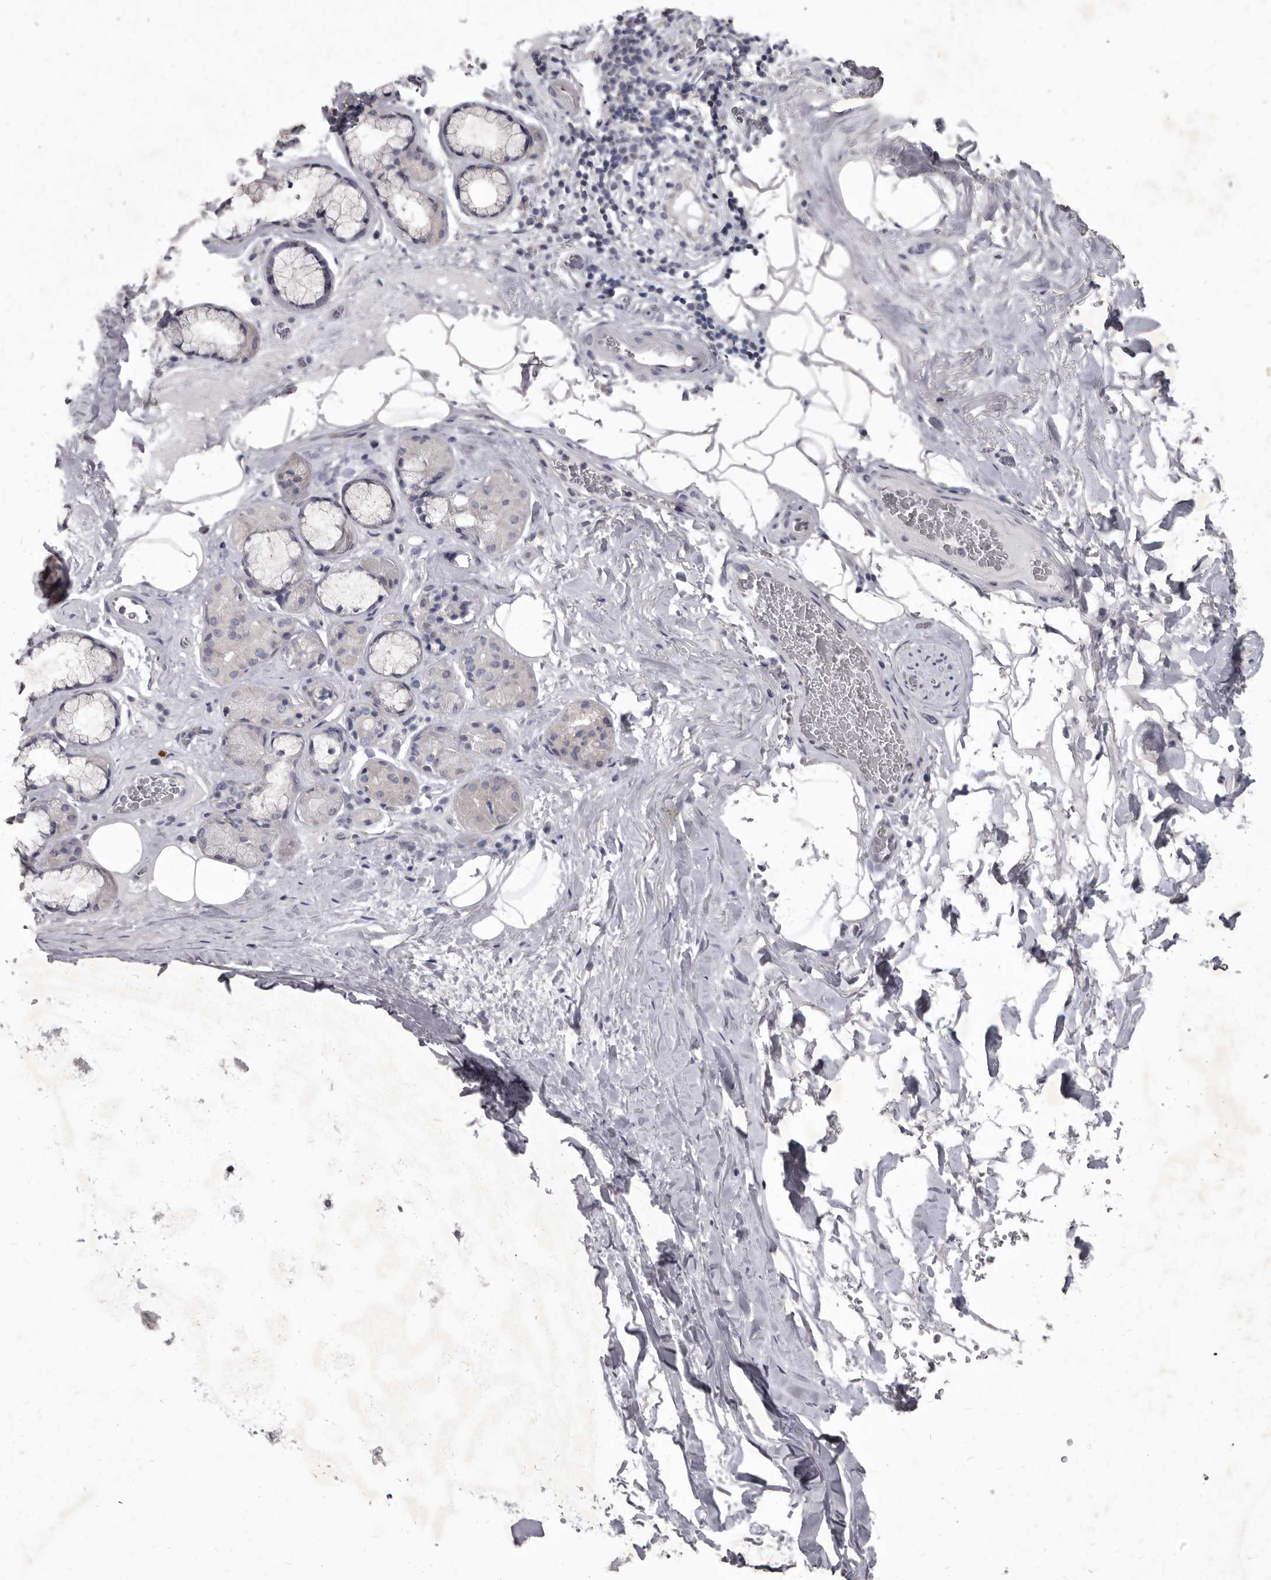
{"staining": {"intensity": "negative", "quantity": "none", "location": "none"}, "tissue": "adipose tissue", "cell_type": "Adipocytes", "image_type": "normal", "snomed": [{"axis": "morphology", "description": "Normal tissue, NOS"}, {"axis": "topography", "description": "Cartilage tissue"}], "caption": "The immunohistochemistry (IHC) micrograph has no significant positivity in adipocytes of adipose tissue. Nuclei are stained in blue.", "gene": "GSK3B", "patient": {"sex": "female", "age": 63}}